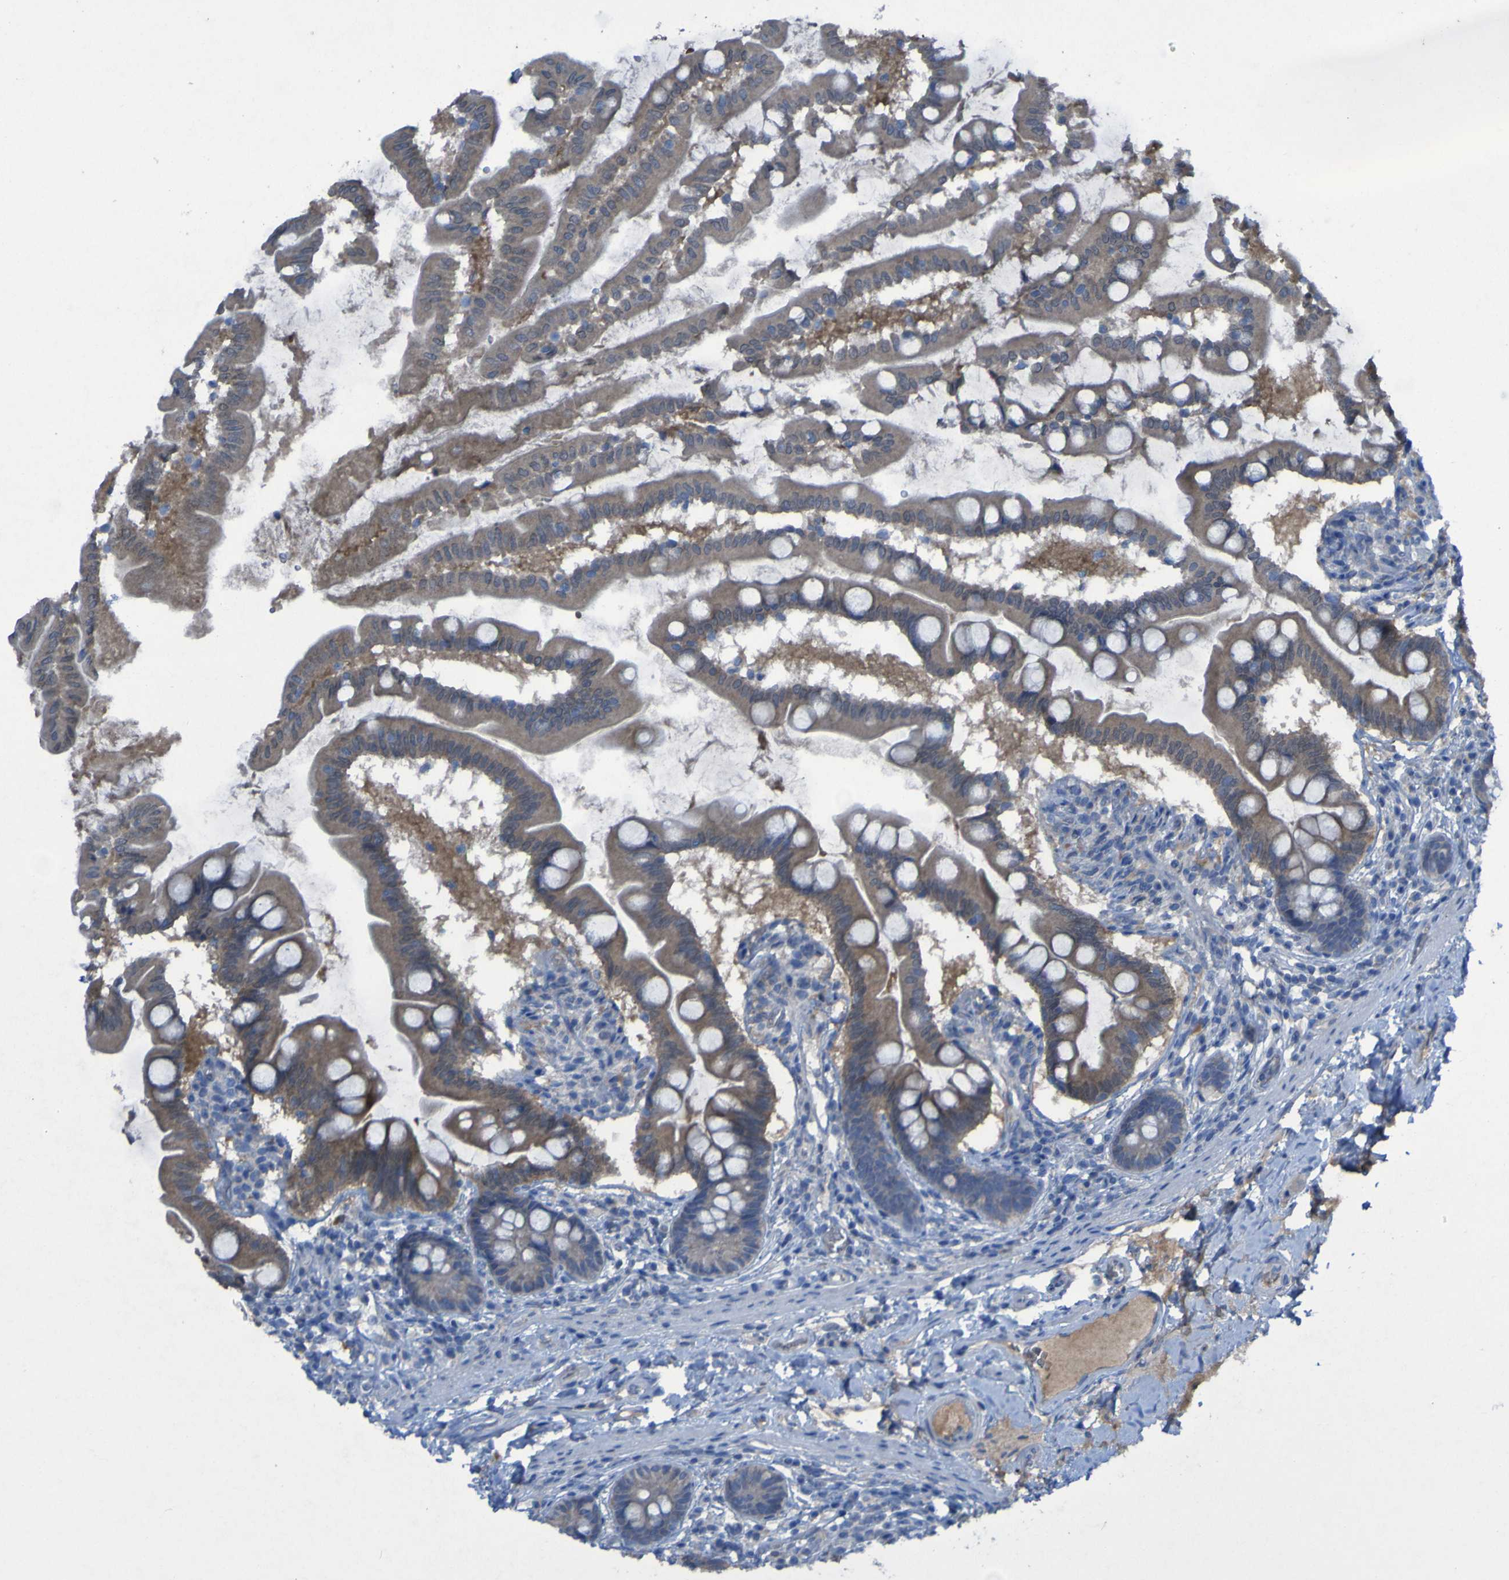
{"staining": {"intensity": "moderate", "quantity": ">75%", "location": "cytoplasmic/membranous"}, "tissue": "small intestine", "cell_type": "Glandular cells", "image_type": "normal", "snomed": [{"axis": "morphology", "description": "Normal tissue, NOS"}, {"axis": "topography", "description": "Small intestine"}], "caption": "Immunohistochemistry of unremarkable human small intestine reveals medium levels of moderate cytoplasmic/membranous staining in approximately >75% of glandular cells. (DAB IHC with brightfield microscopy, high magnification).", "gene": "SGK2", "patient": {"sex": "female", "age": 56}}